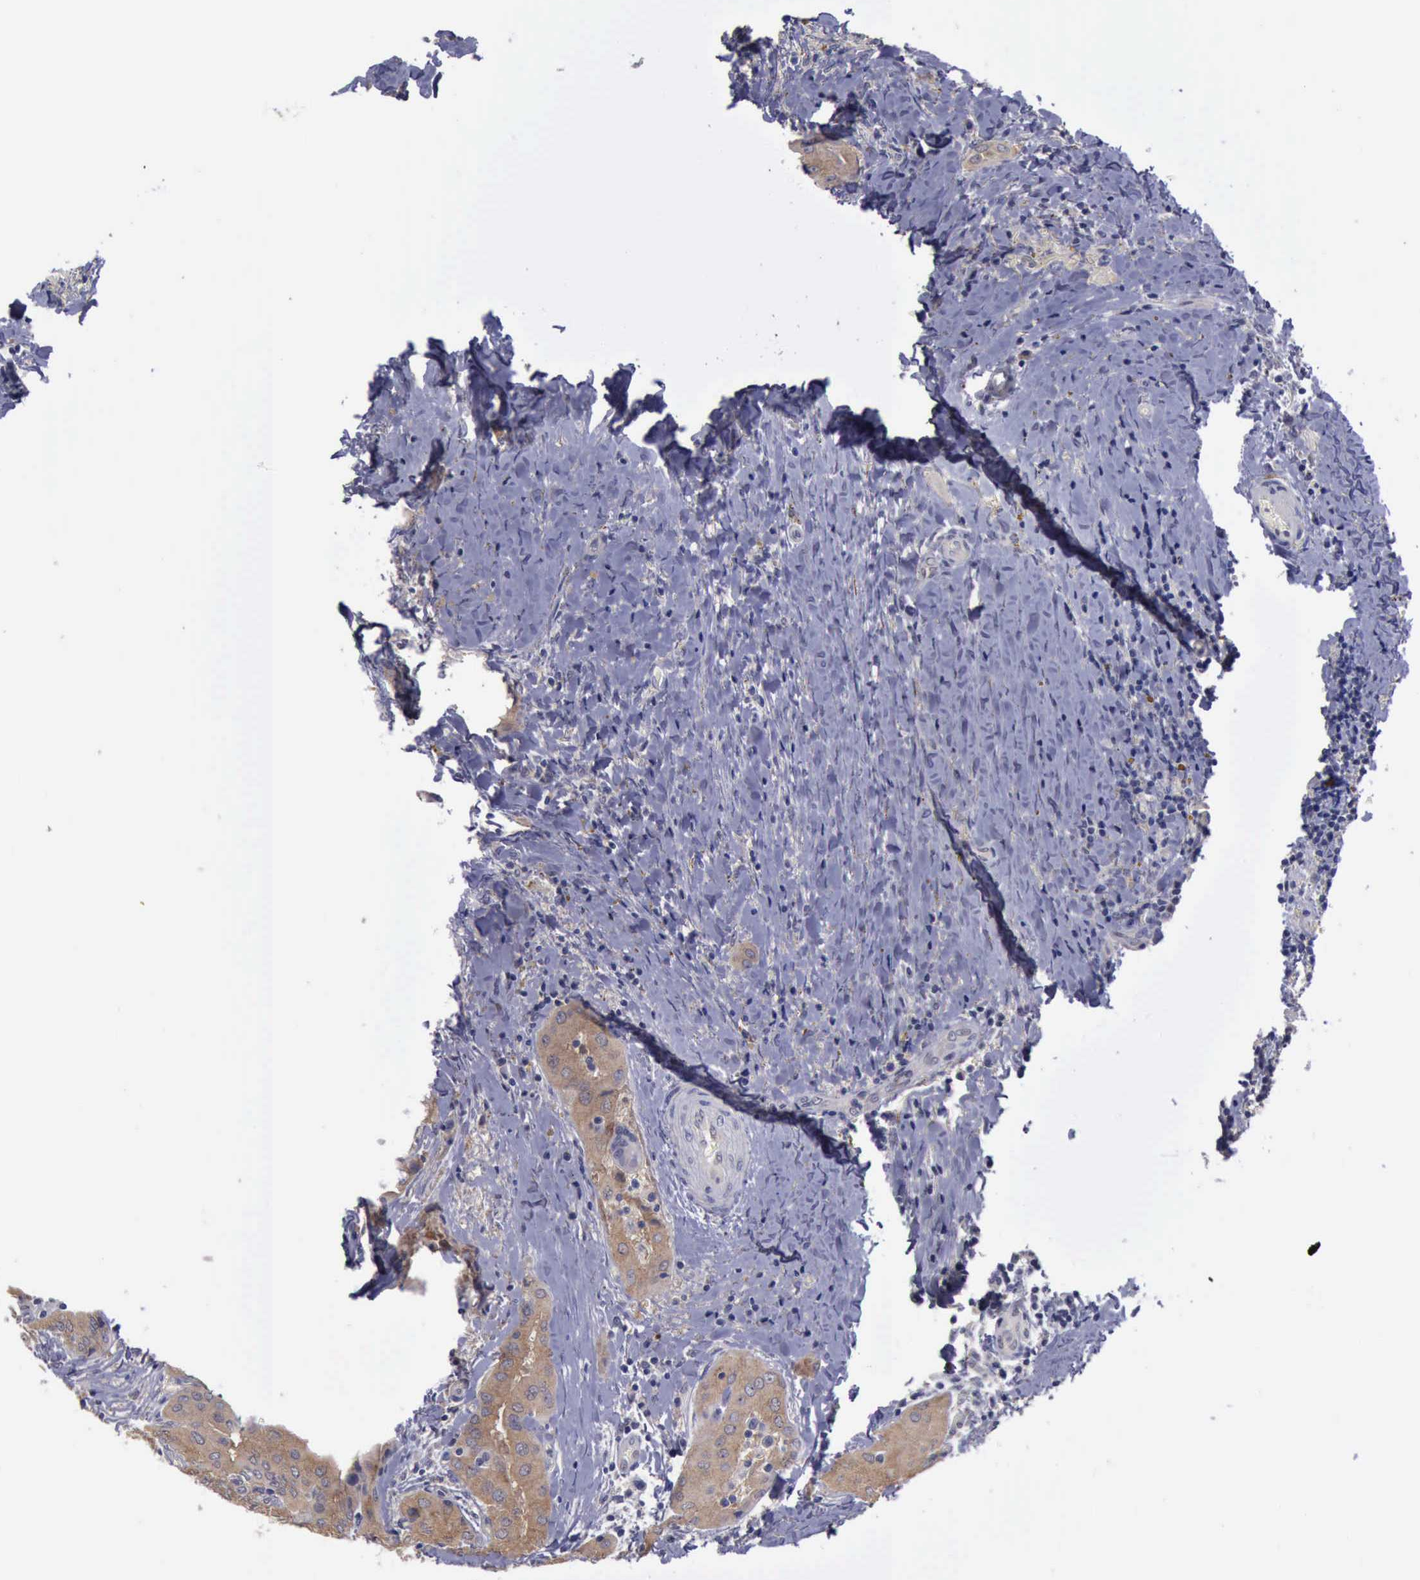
{"staining": {"intensity": "moderate", "quantity": ">75%", "location": "cytoplasmic/membranous"}, "tissue": "thyroid cancer", "cell_type": "Tumor cells", "image_type": "cancer", "snomed": [{"axis": "morphology", "description": "Papillary adenocarcinoma, NOS"}, {"axis": "topography", "description": "Thyroid gland"}], "caption": "Thyroid cancer stained with immunohistochemistry demonstrates moderate cytoplasmic/membranous expression in approximately >75% of tumor cells.", "gene": "PHKA1", "patient": {"sex": "female", "age": 71}}